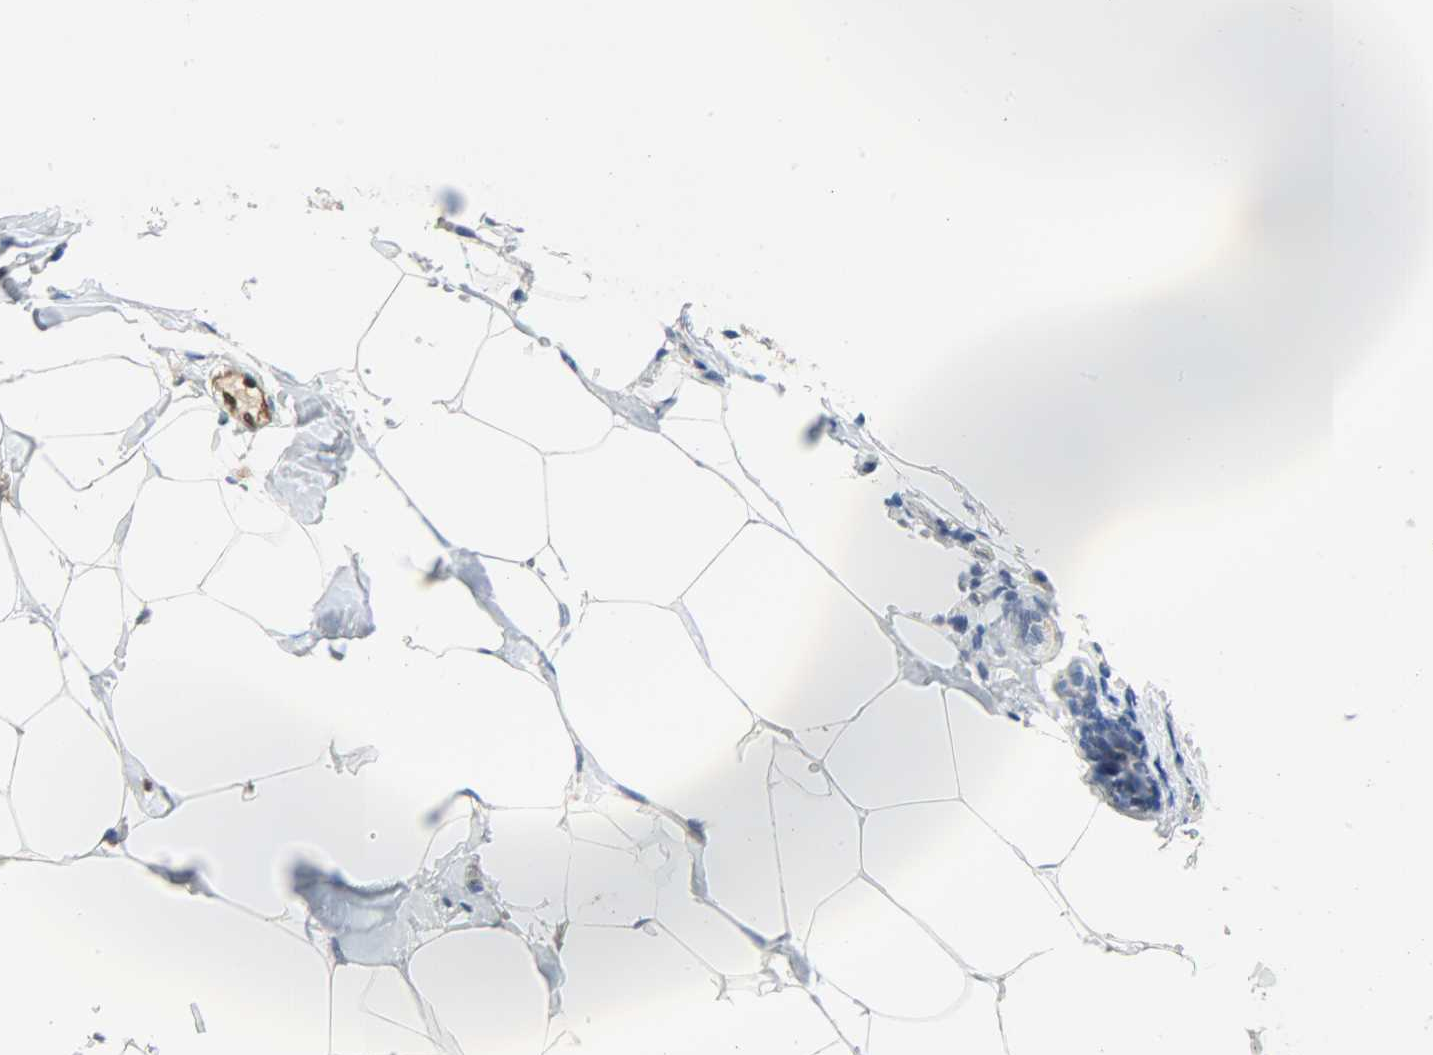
{"staining": {"intensity": "negative", "quantity": "none", "location": "none"}, "tissue": "breast cancer", "cell_type": "Tumor cells", "image_type": "cancer", "snomed": [{"axis": "morphology", "description": "Normal tissue, NOS"}, {"axis": "morphology", "description": "Duct carcinoma"}, {"axis": "topography", "description": "Breast"}], "caption": "This is an IHC photomicrograph of human invasive ductal carcinoma (breast). There is no expression in tumor cells.", "gene": "FKBP1A", "patient": {"sex": "female", "age": 50}}